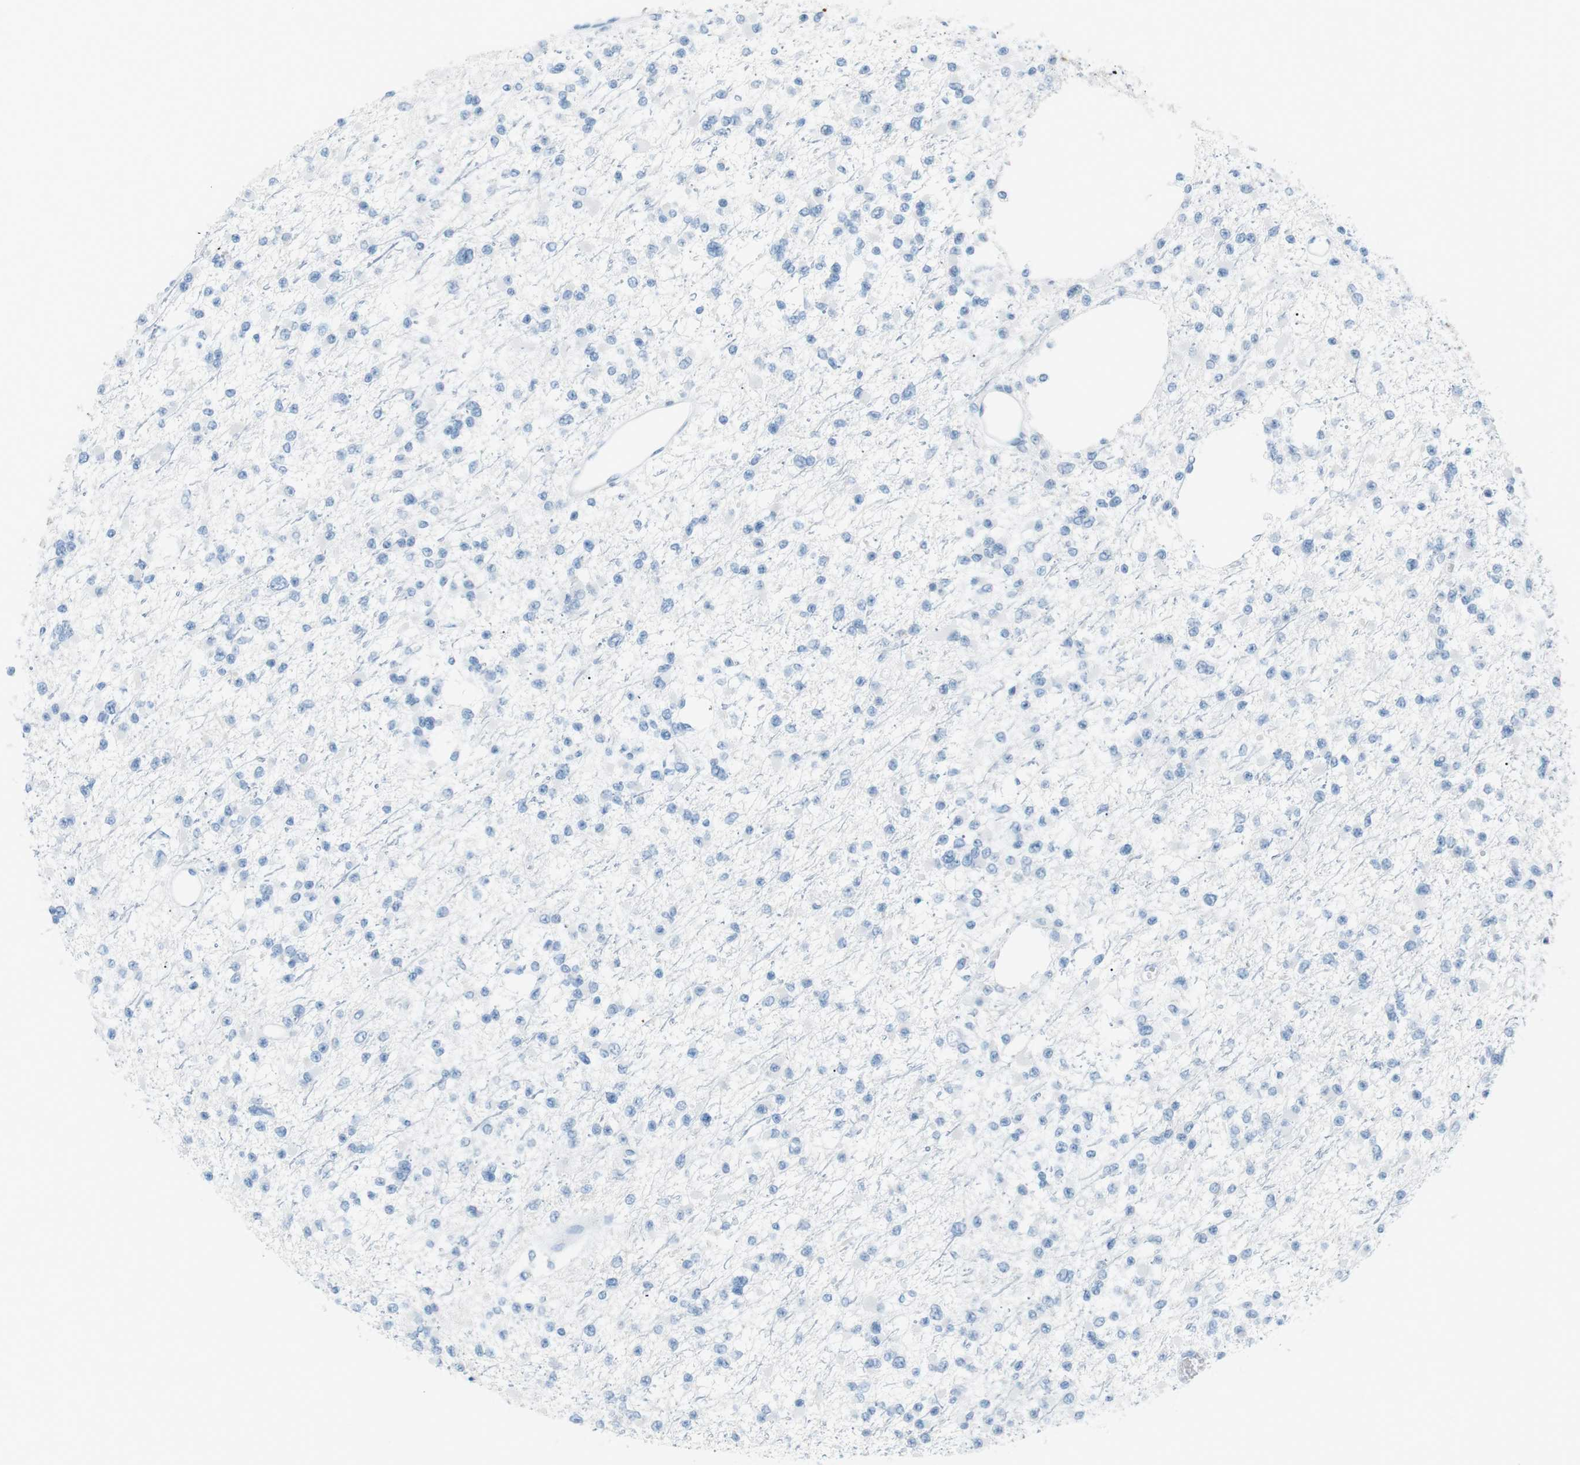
{"staining": {"intensity": "negative", "quantity": "none", "location": "none"}, "tissue": "glioma", "cell_type": "Tumor cells", "image_type": "cancer", "snomed": [{"axis": "morphology", "description": "Glioma, malignant, Low grade"}, {"axis": "topography", "description": "Brain"}], "caption": "High magnification brightfield microscopy of glioma stained with DAB (3,3'-diaminobenzidine) (brown) and counterstained with hematoxylin (blue): tumor cells show no significant staining.", "gene": "AZGP1", "patient": {"sex": "female", "age": 22}}